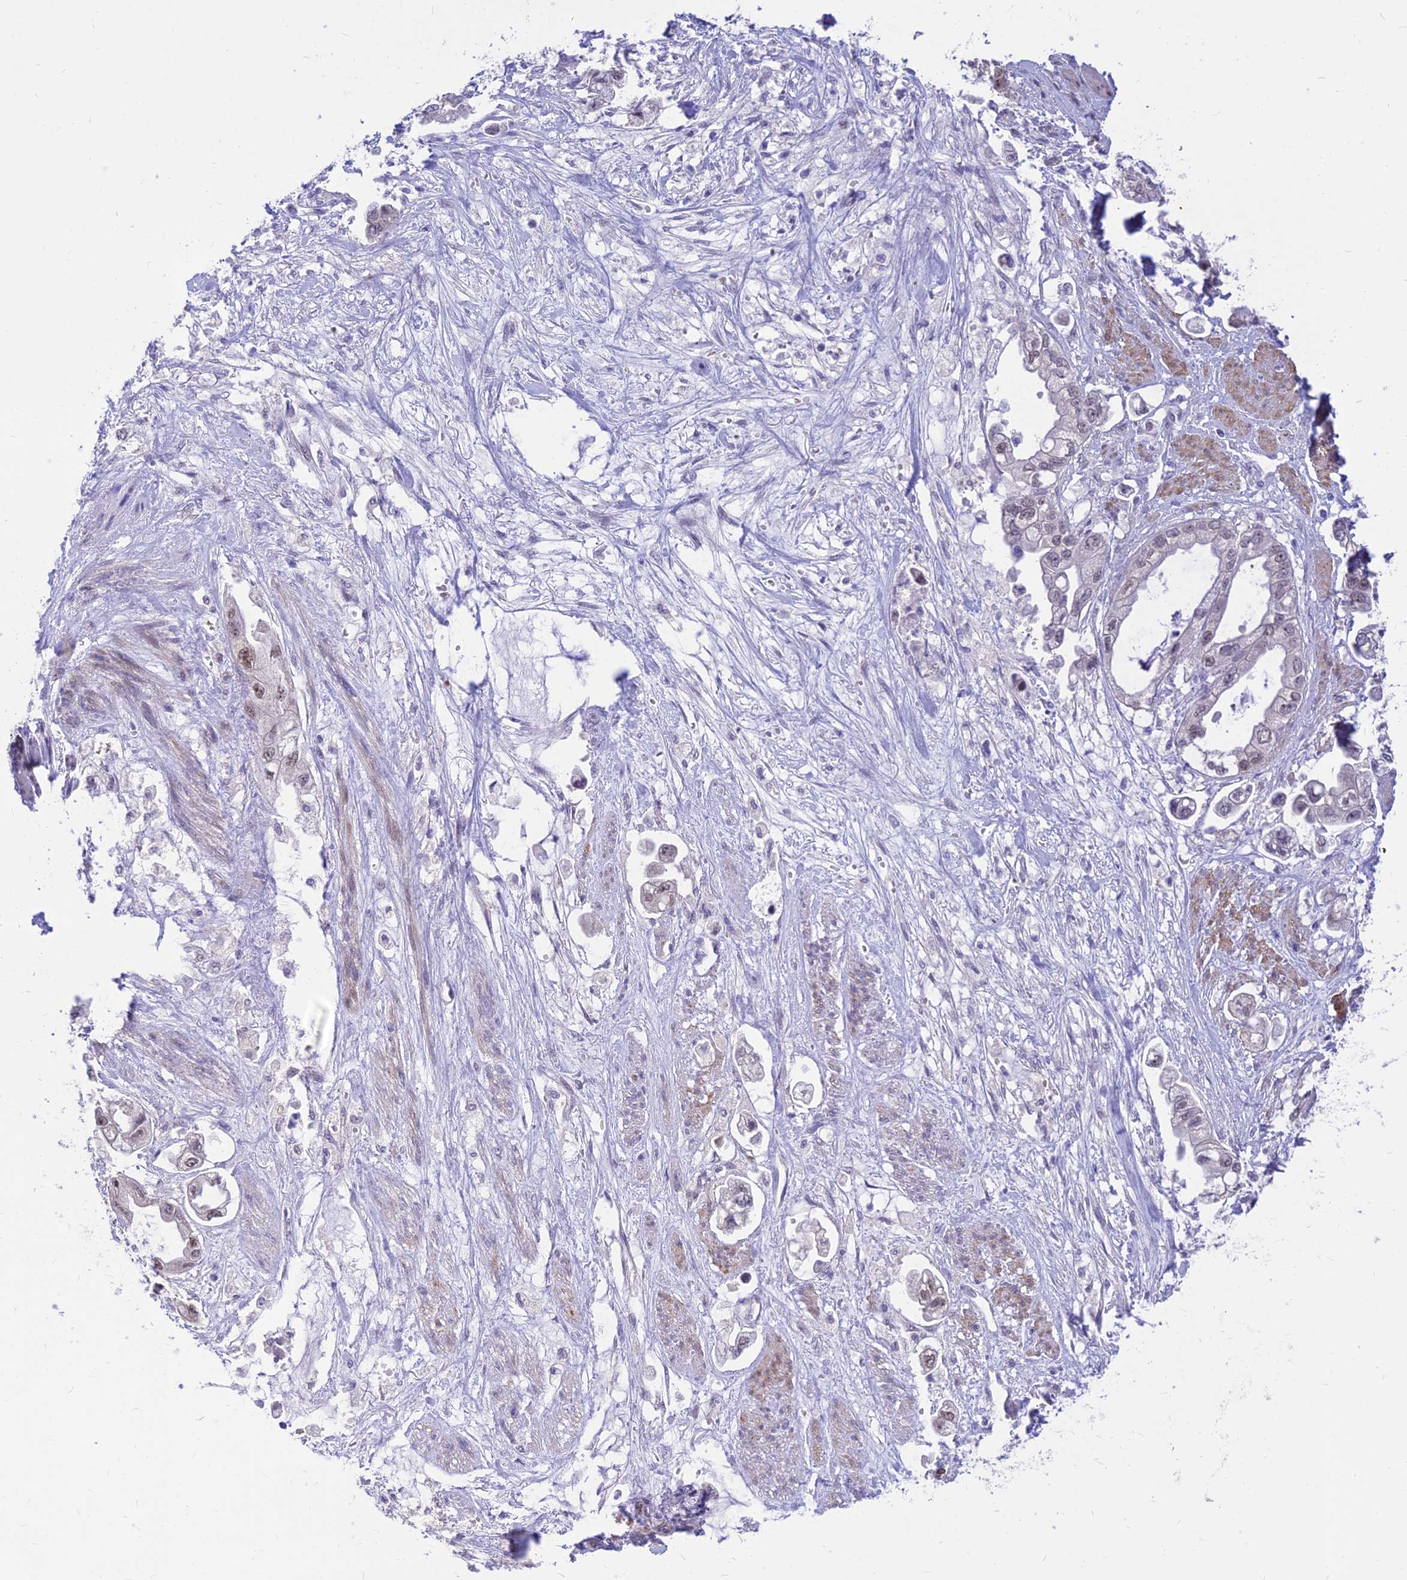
{"staining": {"intensity": "weak", "quantity": "25%-75%", "location": "nuclear"}, "tissue": "stomach cancer", "cell_type": "Tumor cells", "image_type": "cancer", "snomed": [{"axis": "morphology", "description": "Adenocarcinoma, NOS"}, {"axis": "topography", "description": "Stomach"}], "caption": "Stomach cancer stained for a protein shows weak nuclear positivity in tumor cells.", "gene": "ASPDH", "patient": {"sex": "male", "age": 62}}